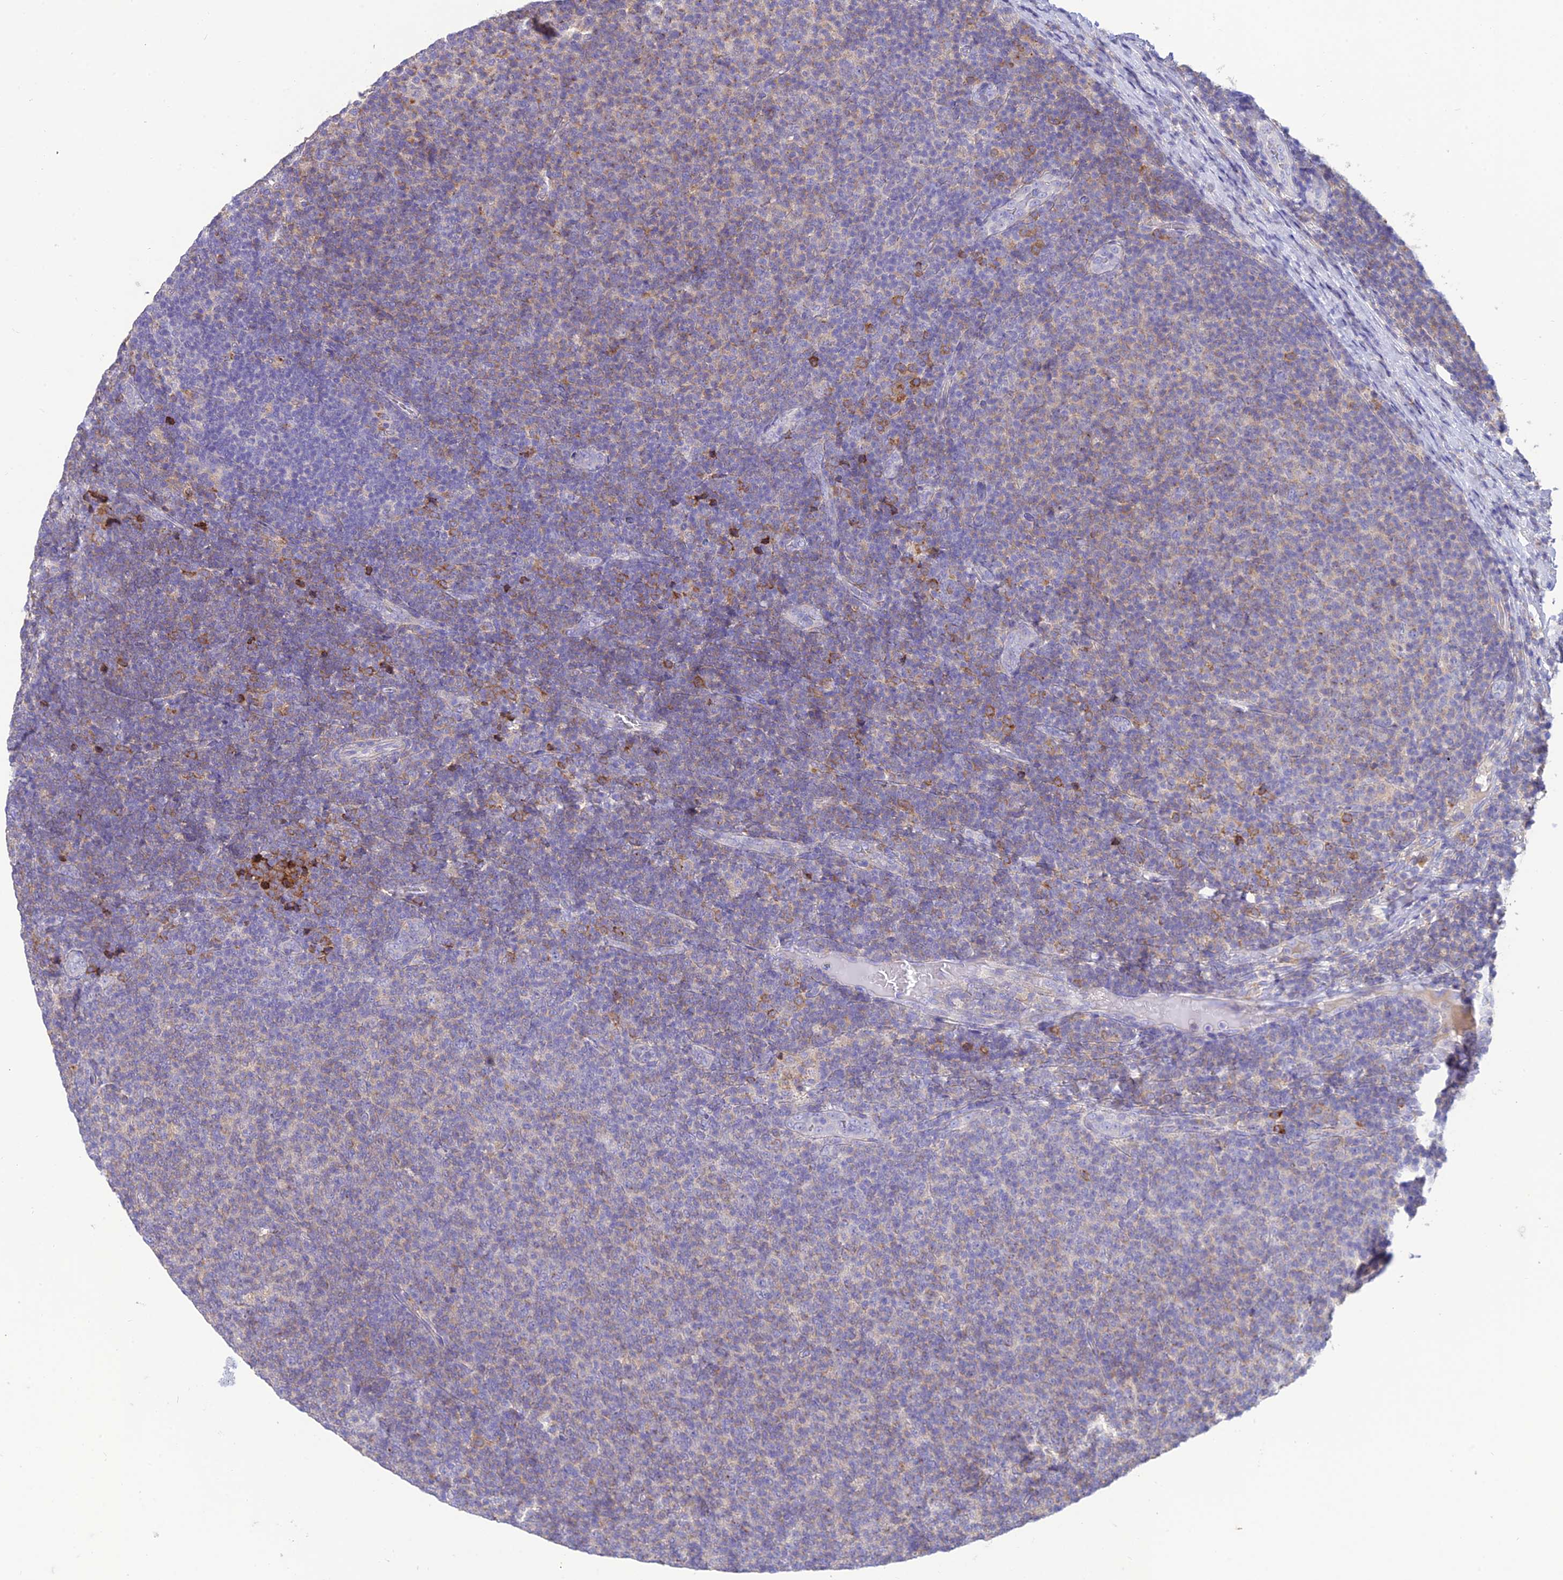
{"staining": {"intensity": "strong", "quantity": "<25%", "location": "cytoplasmic/membranous"}, "tissue": "lymphoma", "cell_type": "Tumor cells", "image_type": "cancer", "snomed": [{"axis": "morphology", "description": "Malignant lymphoma, non-Hodgkin's type, Low grade"}, {"axis": "topography", "description": "Lymph node"}], "caption": "Immunohistochemistry of human lymphoma demonstrates medium levels of strong cytoplasmic/membranous staining in about <25% of tumor cells. (Brightfield microscopy of DAB IHC at high magnification).", "gene": "SFT2D2", "patient": {"sex": "male", "age": 66}}